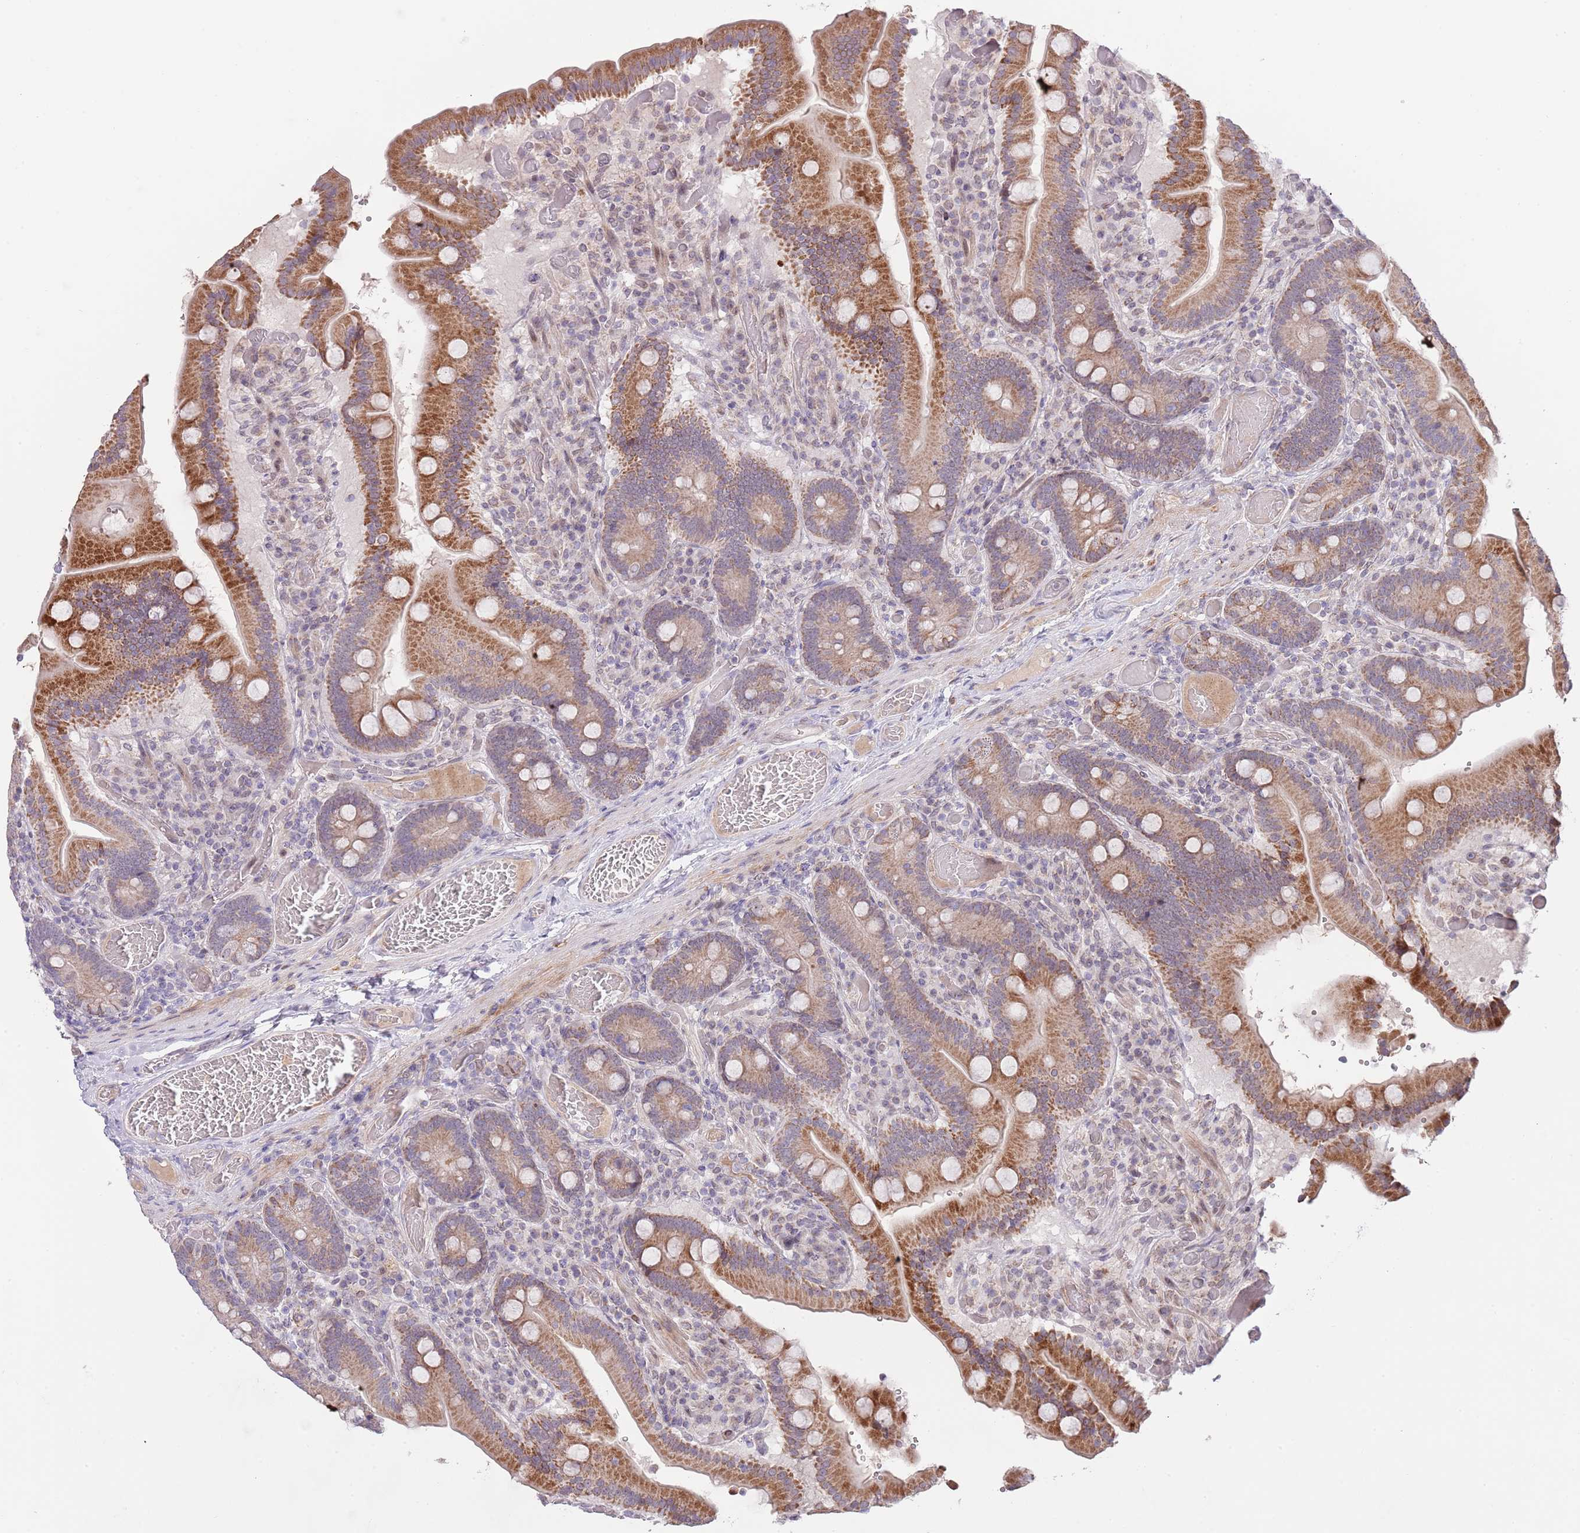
{"staining": {"intensity": "moderate", "quantity": ">75%", "location": "cytoplasmic/membranous"}, "tissue": "duodenum", "cell_type": "Glandular cells", "image_type": "normal", "snomed": [{"axis": "morphology", "description": "Normal tissue, NOS"}, {"axis": "topography", "description": "Duodenum"}], "caption": "This image displays immunohistochemistry (IHC) staining of normal duodenum, with medium moderate cytoplasmic/membranous staining in approximately >75% of glandular cells.", "gene": "AP1S2", "patient": {"sex": "female", "age": 62}}